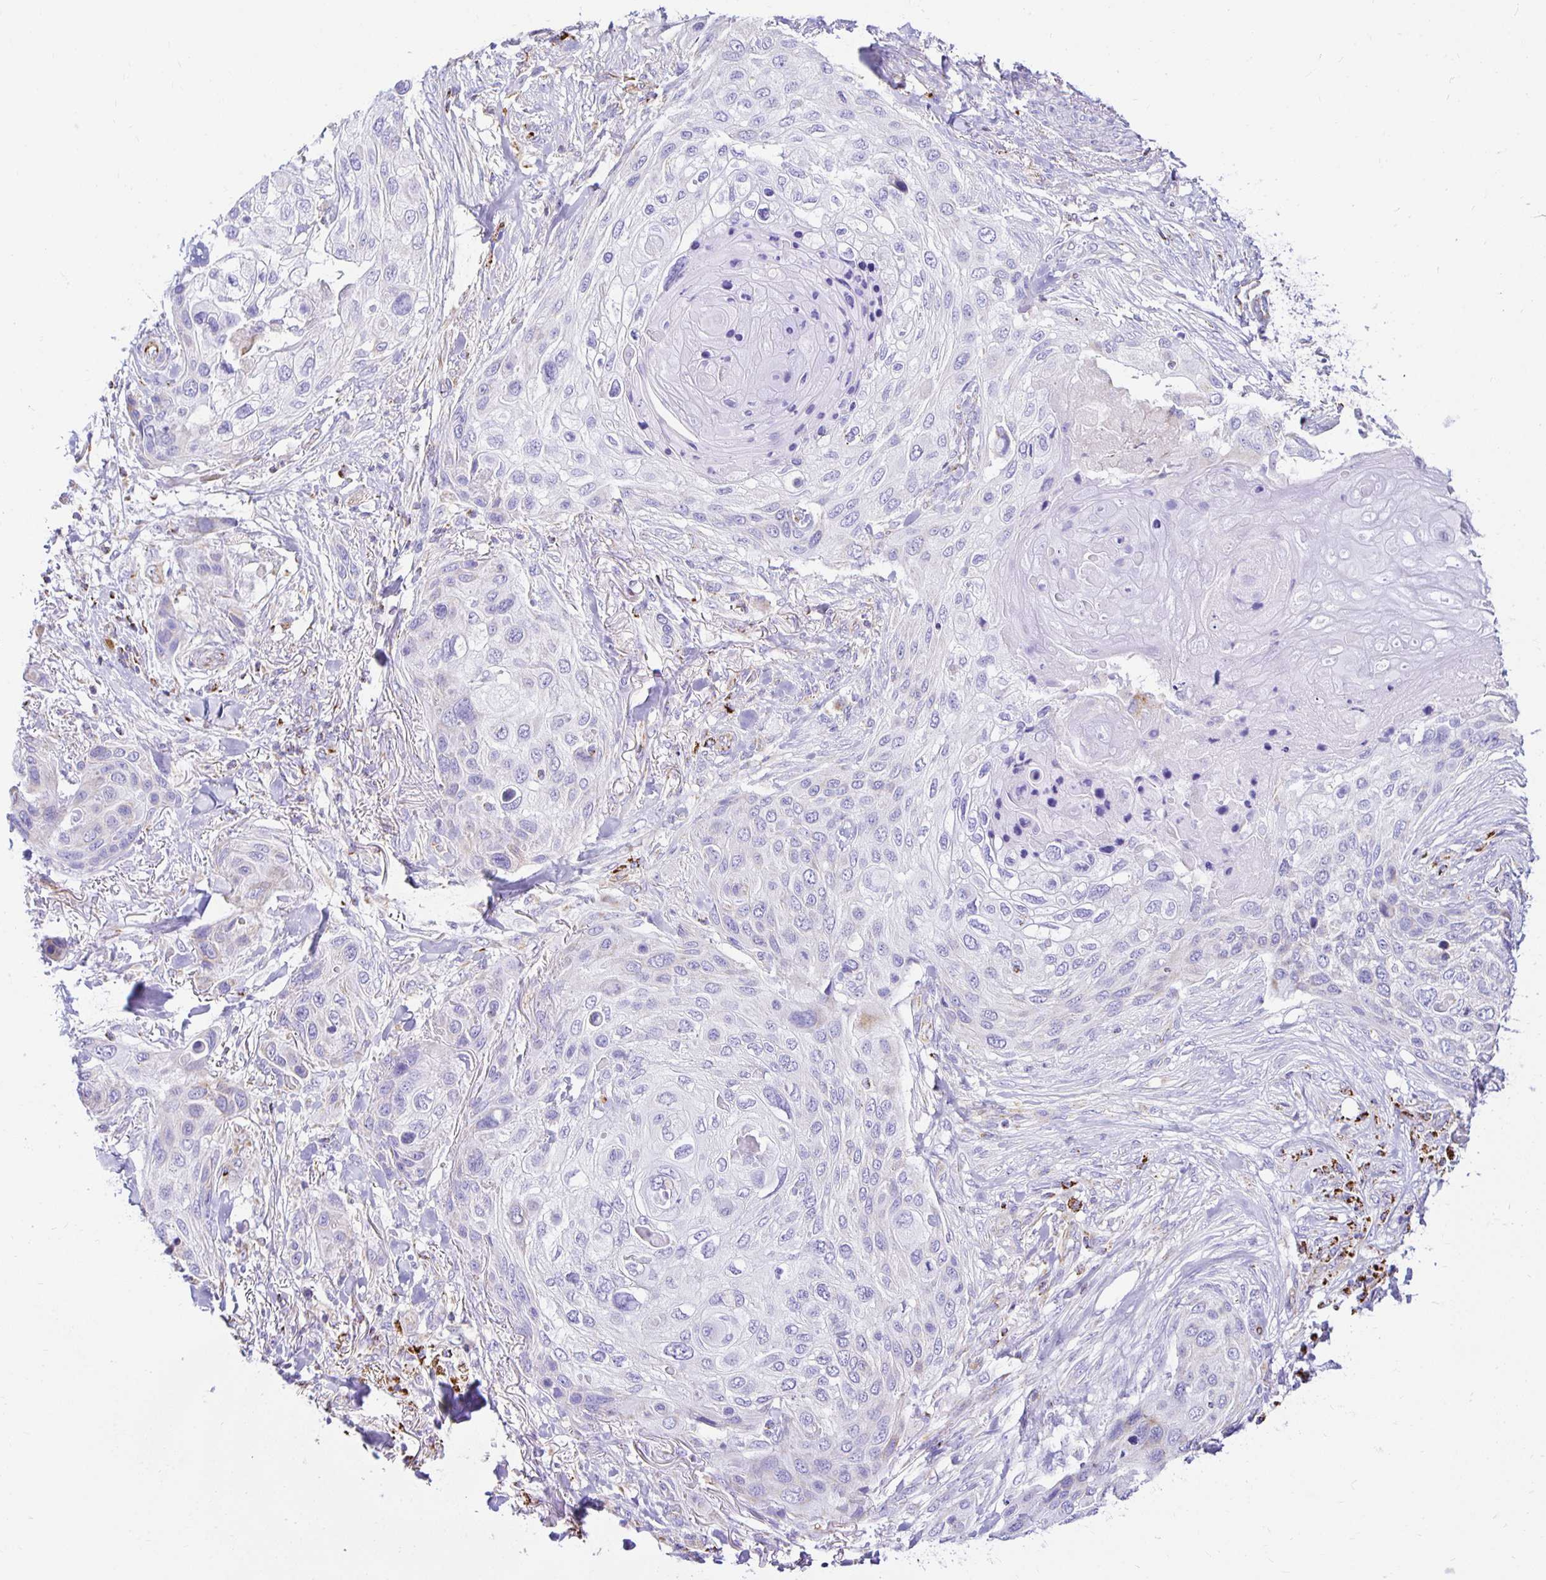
{"staining": {"intensity": "negative", "quantity": "none", "location": "none"}, "tissue": "skin cancer", "cell_type": "Tumor cells", "image_type": "cancer", "snomed": [{"axis": "morphology", "description": "Squamous cell carcinoma, NOS"}, {"axis": "topography", "description": "Skin"}], "caption": "Protein analysis of skin squamous cell carcinoma exhibits no significant staining in tumor cells.", "gene": "PLAAT2", "patient": {"sex": "female", "age": 87}}